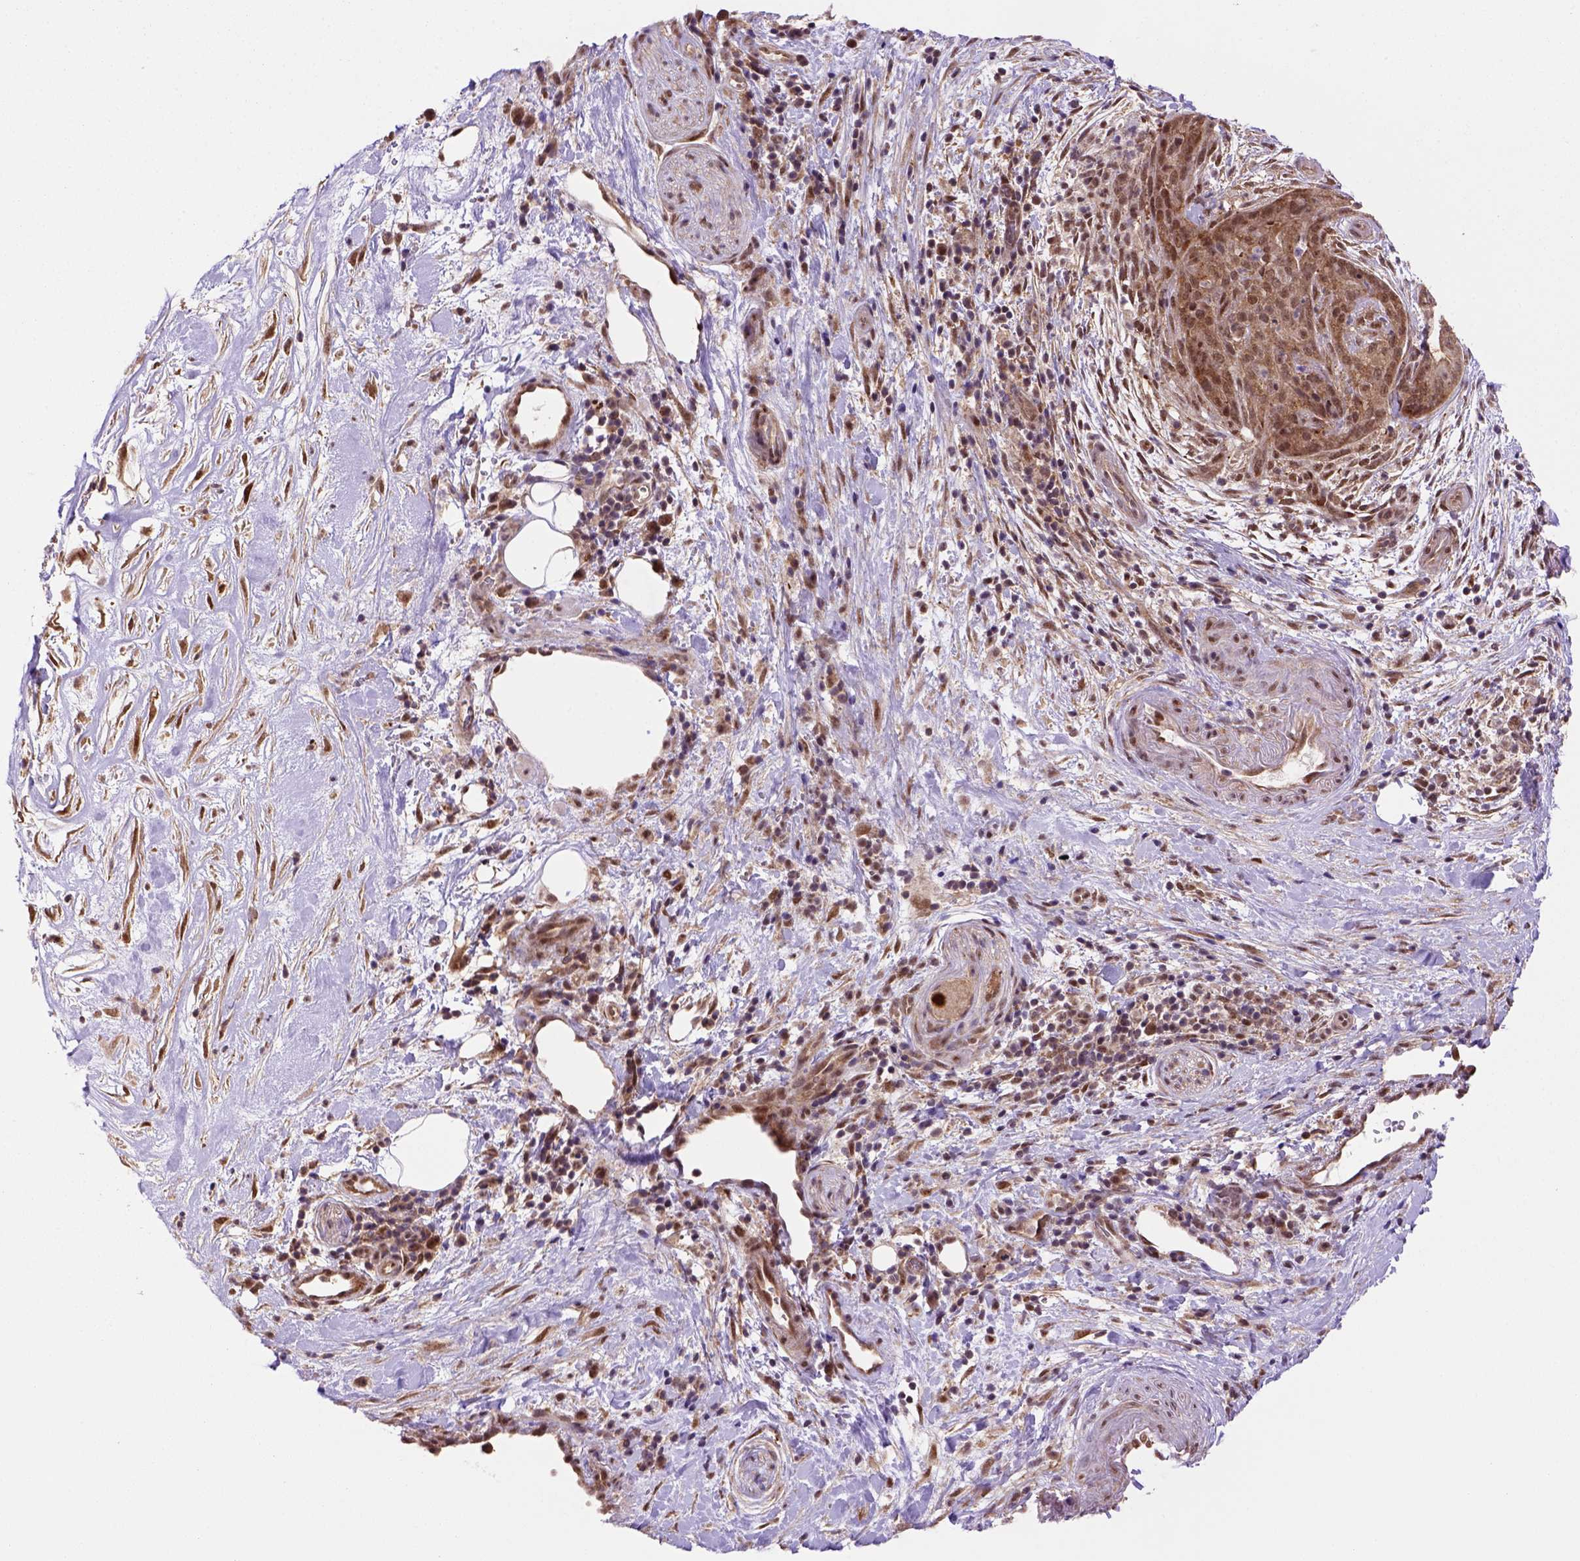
{"staining": {"intensity": "moderate", "quantity": ">75%", "location": "cytoplasmic/membranous,nuclear"}, "tissue": "pancreatic cancer", "cell_type": "Tumor cells", "image_type": "cancer", "snomed": [{"axis": "morphology", "description": "Adenocarcinoma, NOS"}, {"axis": "topography", "description": "Pancreas"}], "caption": "The photomicrograph reveals staining of adenocarcinoma (pancreatic), revealing moderate cytoplasmic/membranous and nuclear protein expression (brown color) within tumor cells. Nuclei are stained in blue.", "gene": "PSMC2", "patient": {"sex": "male", "age": 44}}